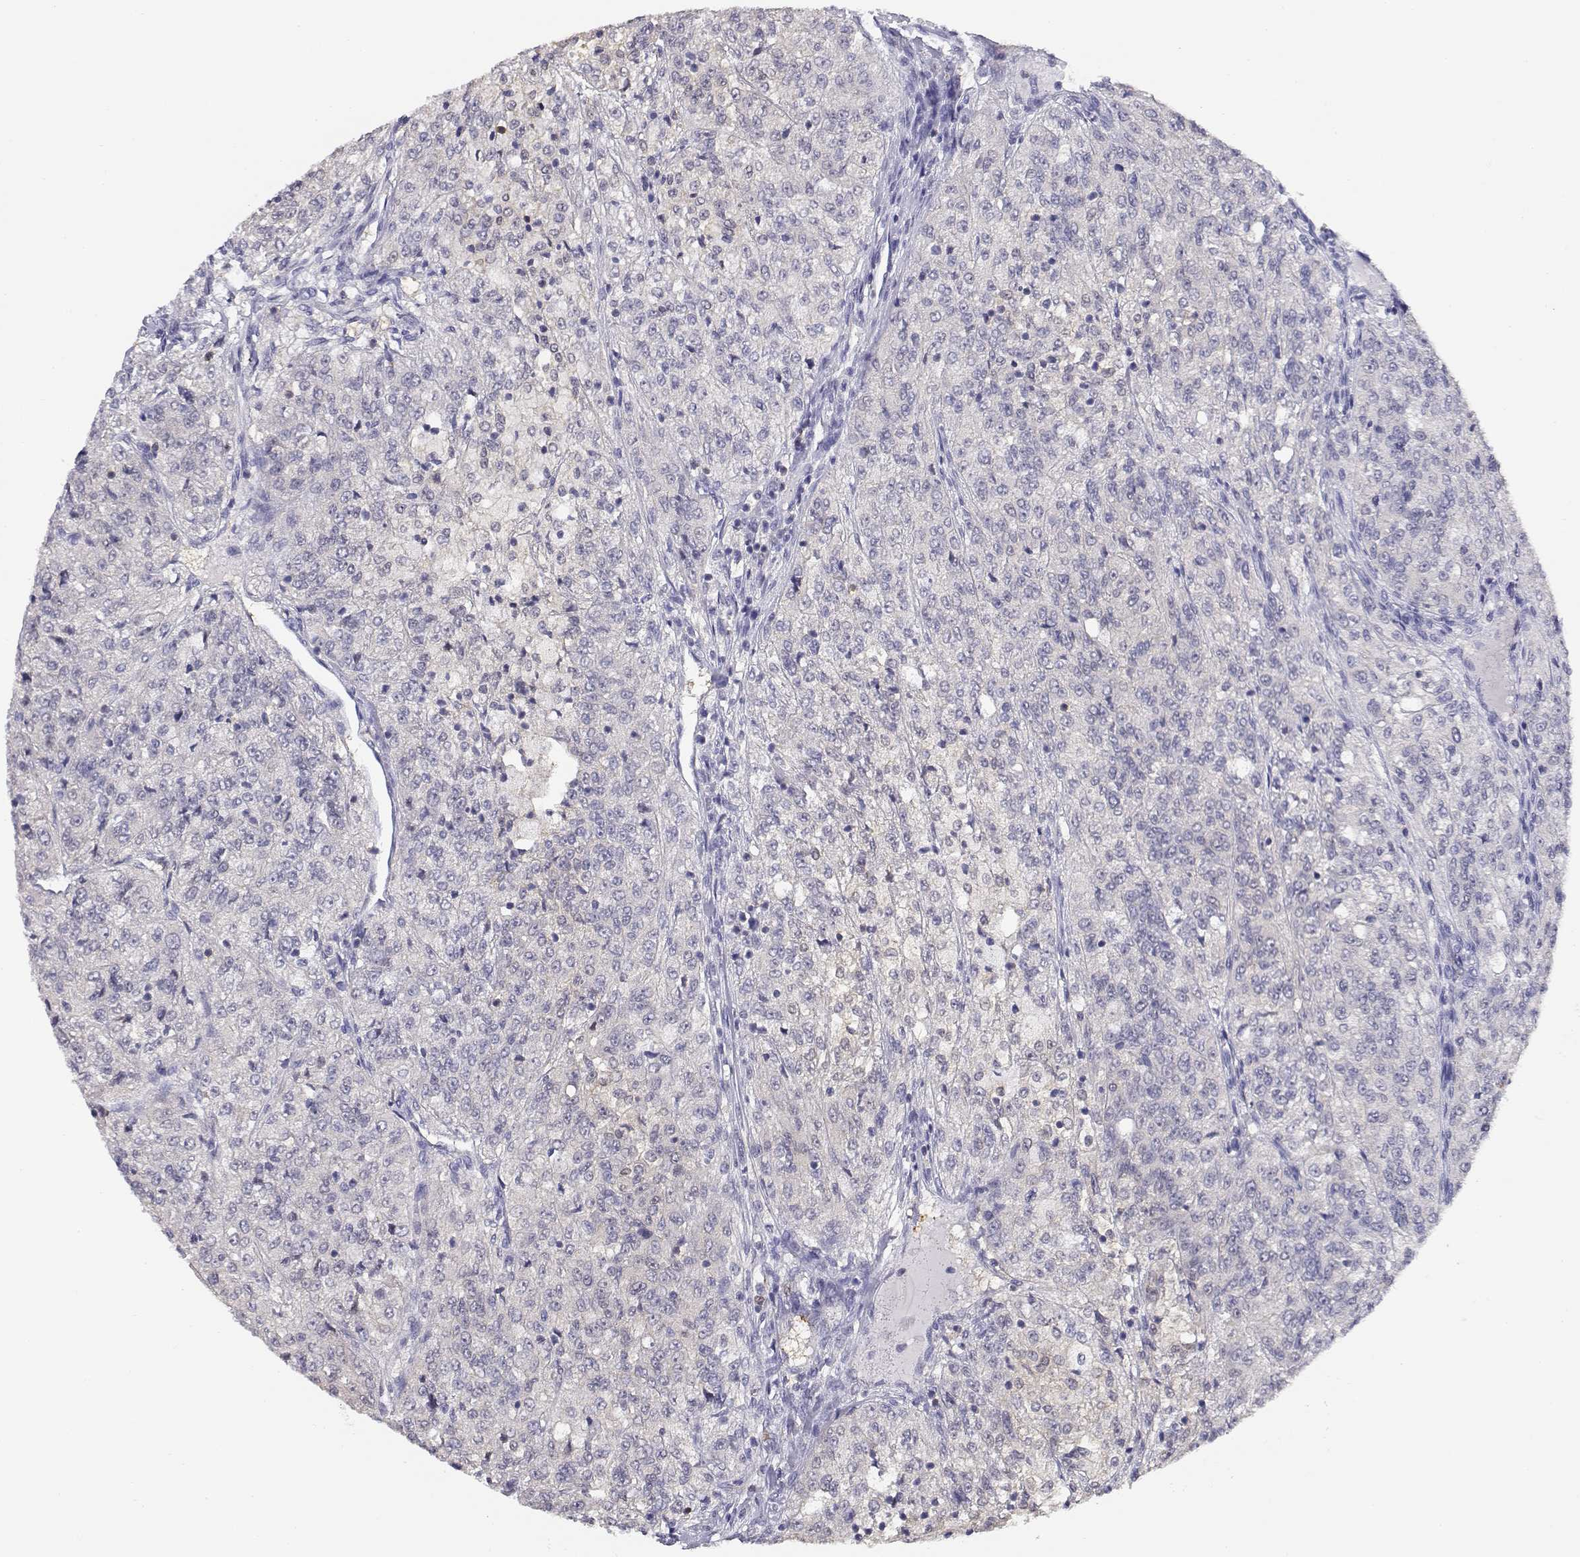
{"staining": {"intensity": "negative", "quantity": "none", "location": "none"}, "tissue": "renal cancer", "cell_type": "Tumor cells", "image_type": "cancer", "snomed": [{"axis": "morphology", "description": "Adenocarcinoma, NOS"}, {"axis": "topography", "description": "Kidney"}], "caption": "The IHC photomicrograph has no significant expression in tumor cells of renal cancer (adenocarcinoma) tissue.", "gene": "ADA", "patient": {"sex": "female", "age": 63}}